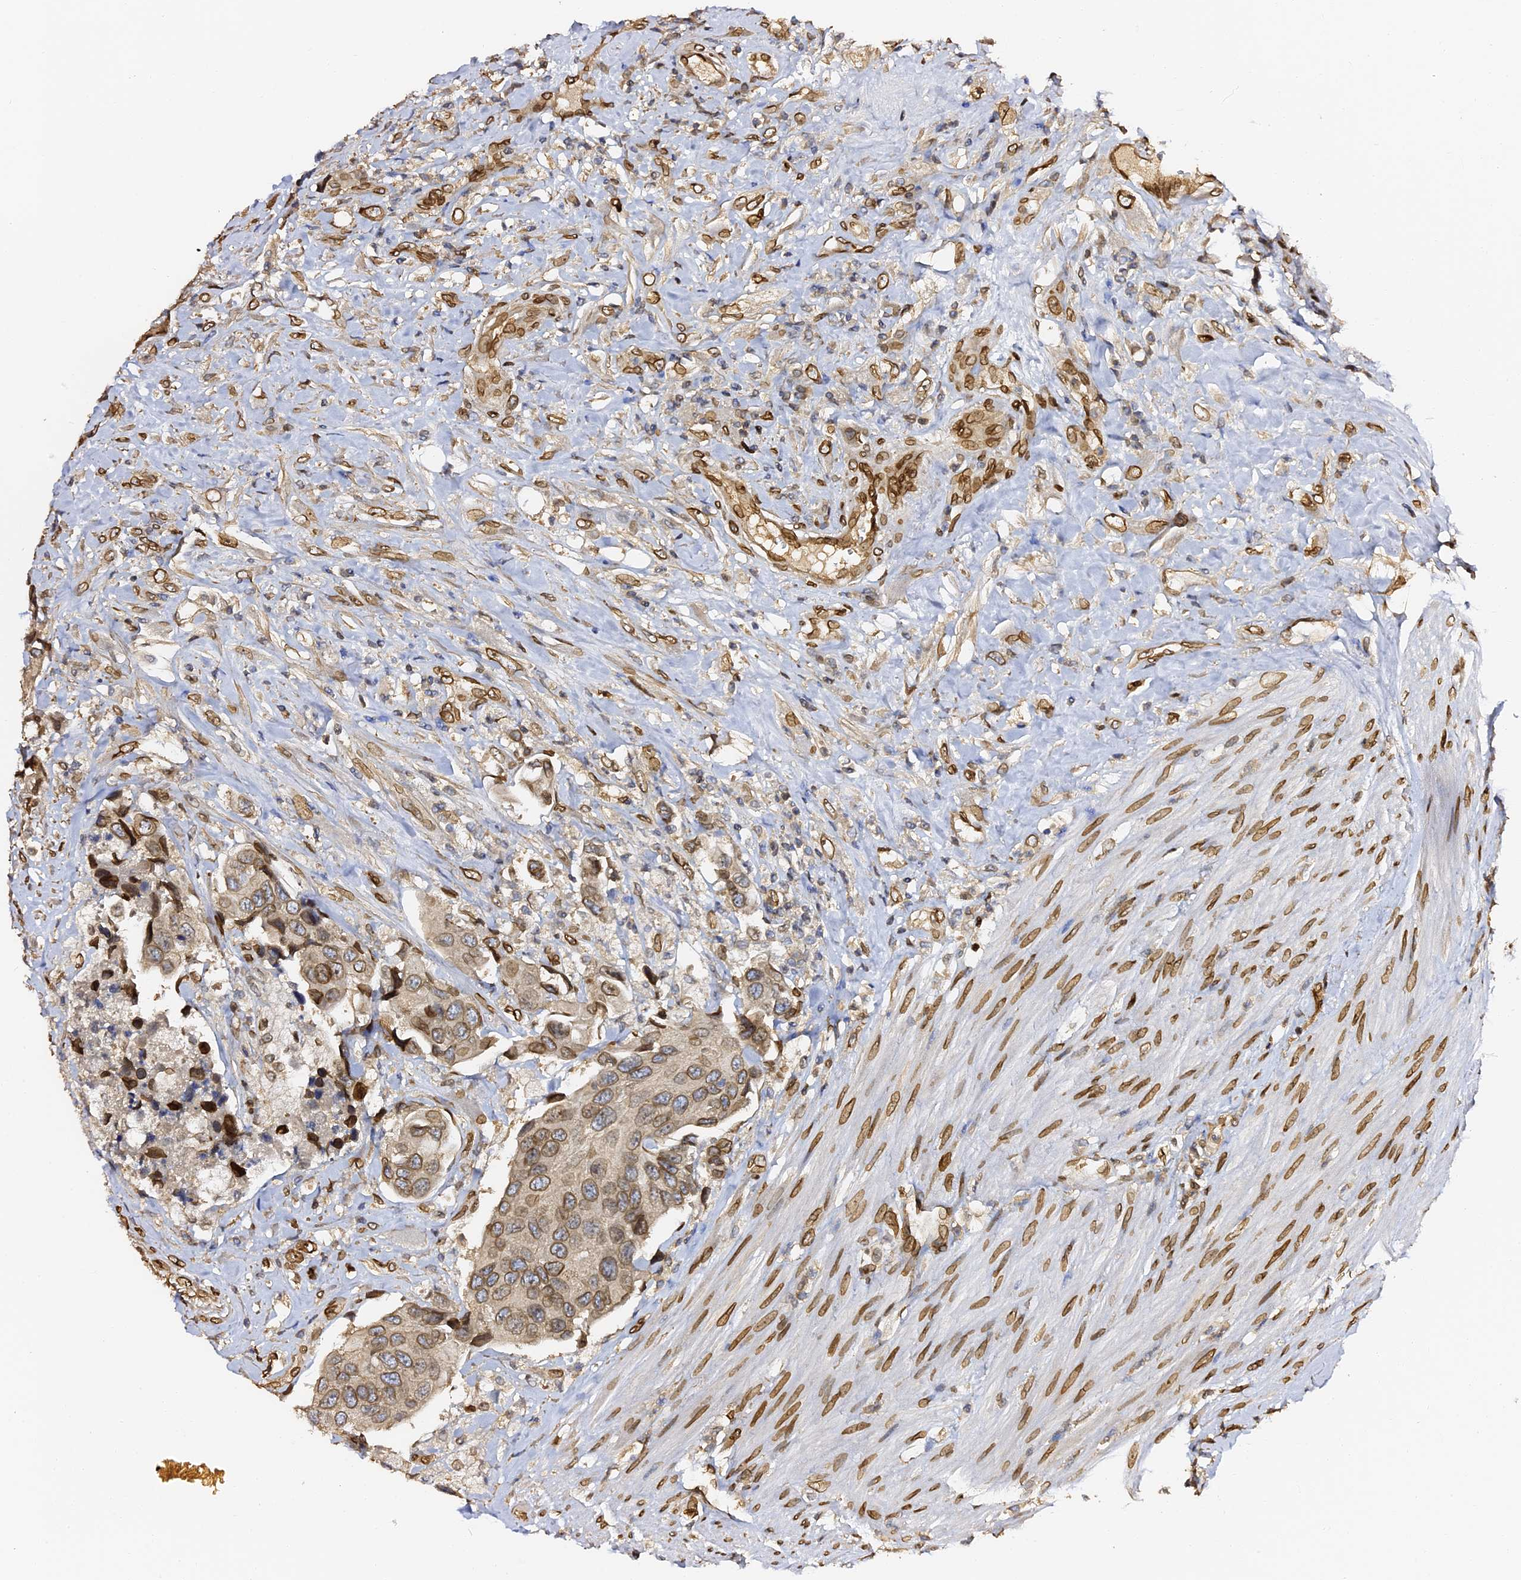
{"staining": {"intensity": "moderate", "quantity": ">75%", "location": "cytoplasmic/membranous,nuclear"}, "tissue": "urothelial cancer", "cell_type": "Tumor cells", "image_type": "cancer", "snomed": [{"axis": "morphology", "description": "Urothelial carcinoma, High grade"}, {"axis": "topography", "description": "Urinary bladder"}], "caption": "This micrograph exhibits IHC staining of urothelial carcinoma (high-grade), with medium moderate cytoplasmic/membranous and nuclear expression in about >75% of tumor cells.", "gene": "ANAPC5", "patient": {"sex": "male", "age": 74}}